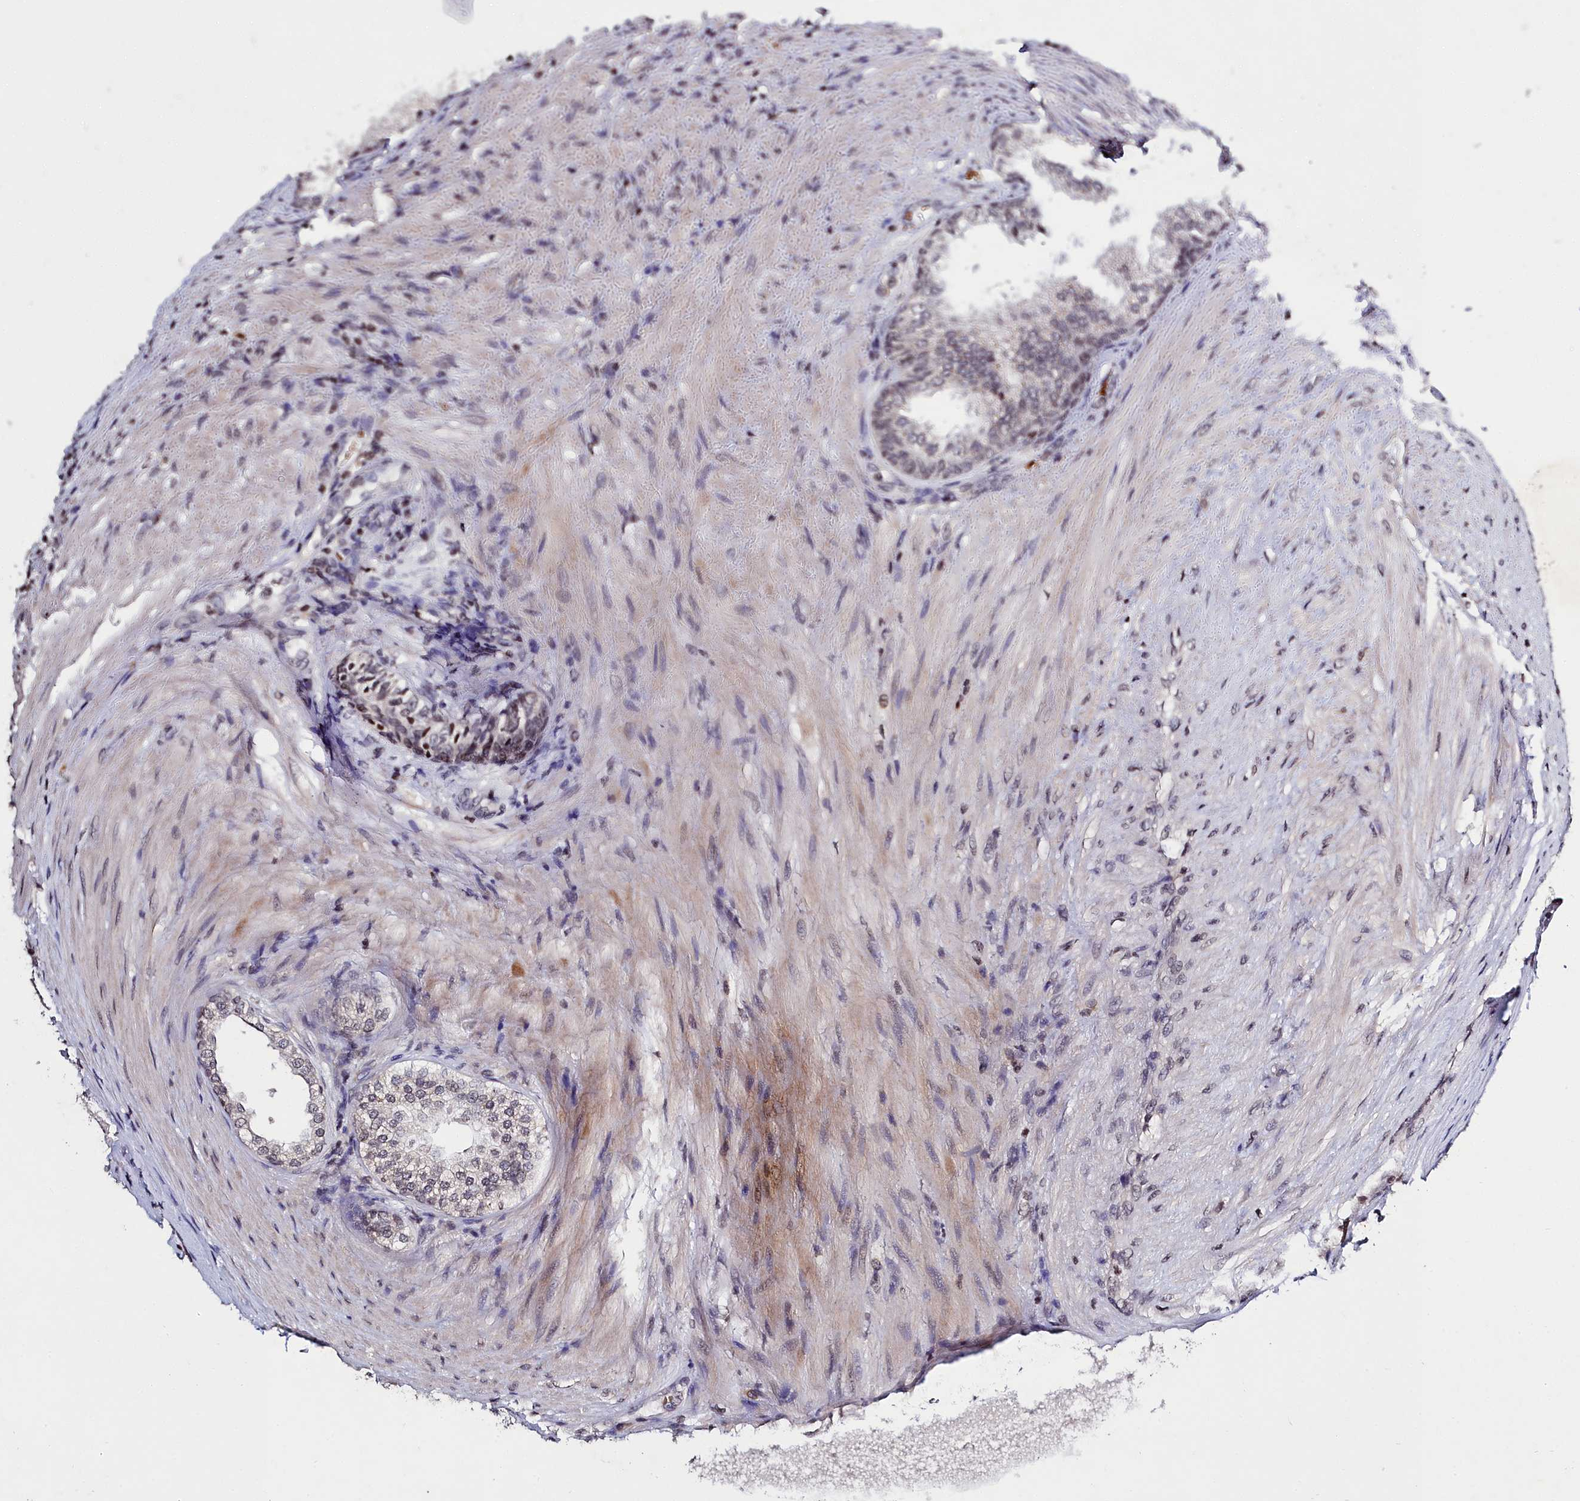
{"staining": {"intensity": "weak", "quantity": "25%-75%", "location": "nuclear"}, "tissue": "prostate", "cell_type": "Glandular cells", "image_type": "normal", "snomed": [{"axis": "morphology", "description": "Normal tissue, NOS"}, {"axis": "topography", "description": "Prostate"}], "caption": "Immunohistochemical staining of normal prostate demonstrates 25%-75% levels of weak nuclear protein staining in approximately 25%-75% of glandular cells. The protein is shown in brown color, while the nuclei are stained blue.", "gene": "FZD4", "patient": {"sex": "male", "age": 76}}